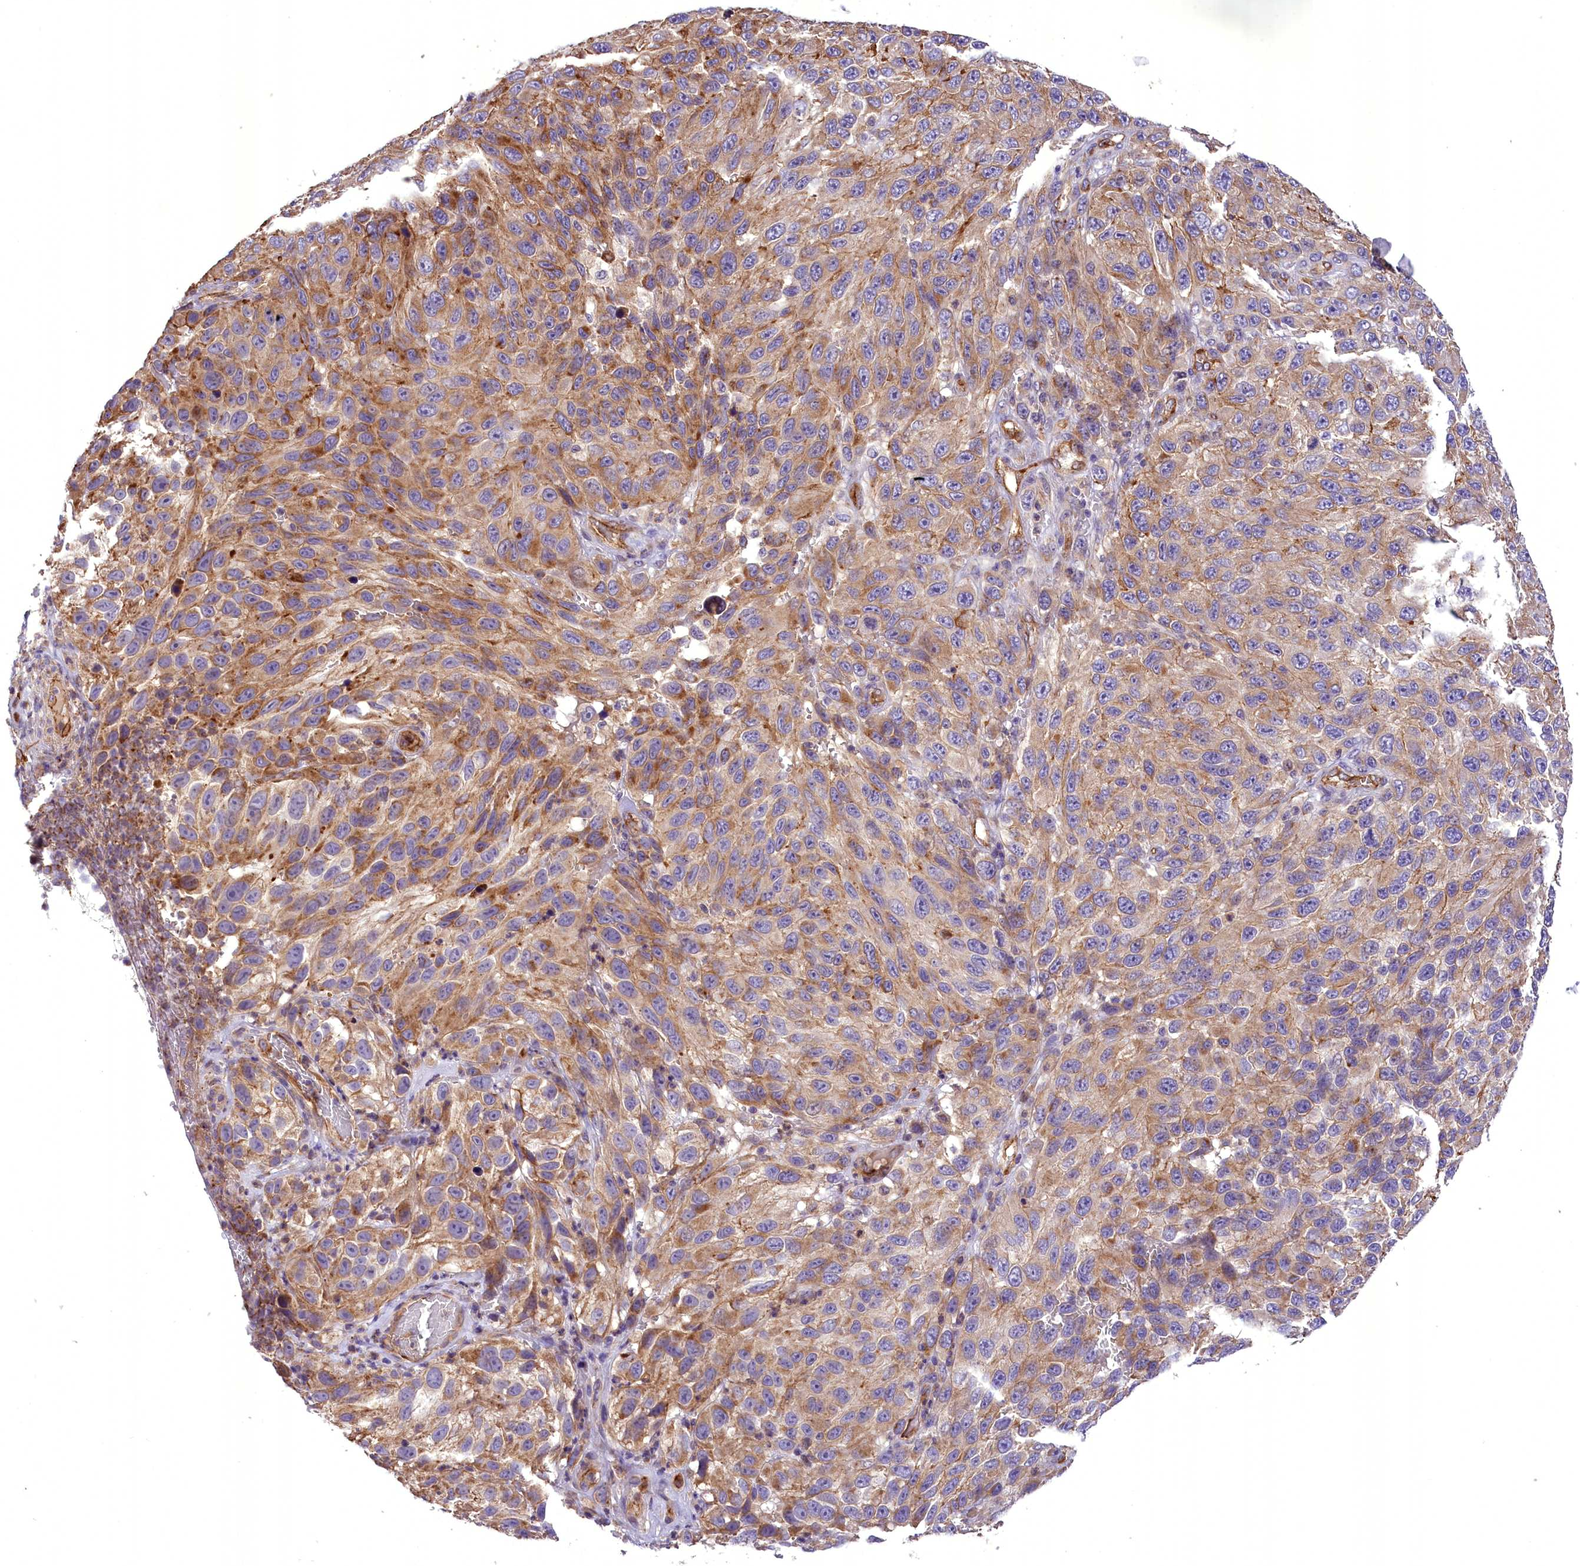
{"staining": {"intensity": "moderate", "quantity": "25%-75%", "location": "cytoplasmic/membranous"}, "tissue": "melanoma", "cell_type": "Tumor cells", "image_type": "cancer", "snomed": [{"axis": "morphology", "description": "Malignant melanoma, NOS"}, {"axis": "topography", "description": "Skin"}], "caption": "Malignant melanoma was stained to show a protein in brown. There is medium levels of moderate cytoplasmic/membranous expression in approximately 25%-75% of tumor cells. Using DAB (brown) and hematoxylin (blue) stains, captured at high magnification using brightfield microscopy.", "gene": "DNAJB9", "patient": {"sex": "female", "age": 96}}